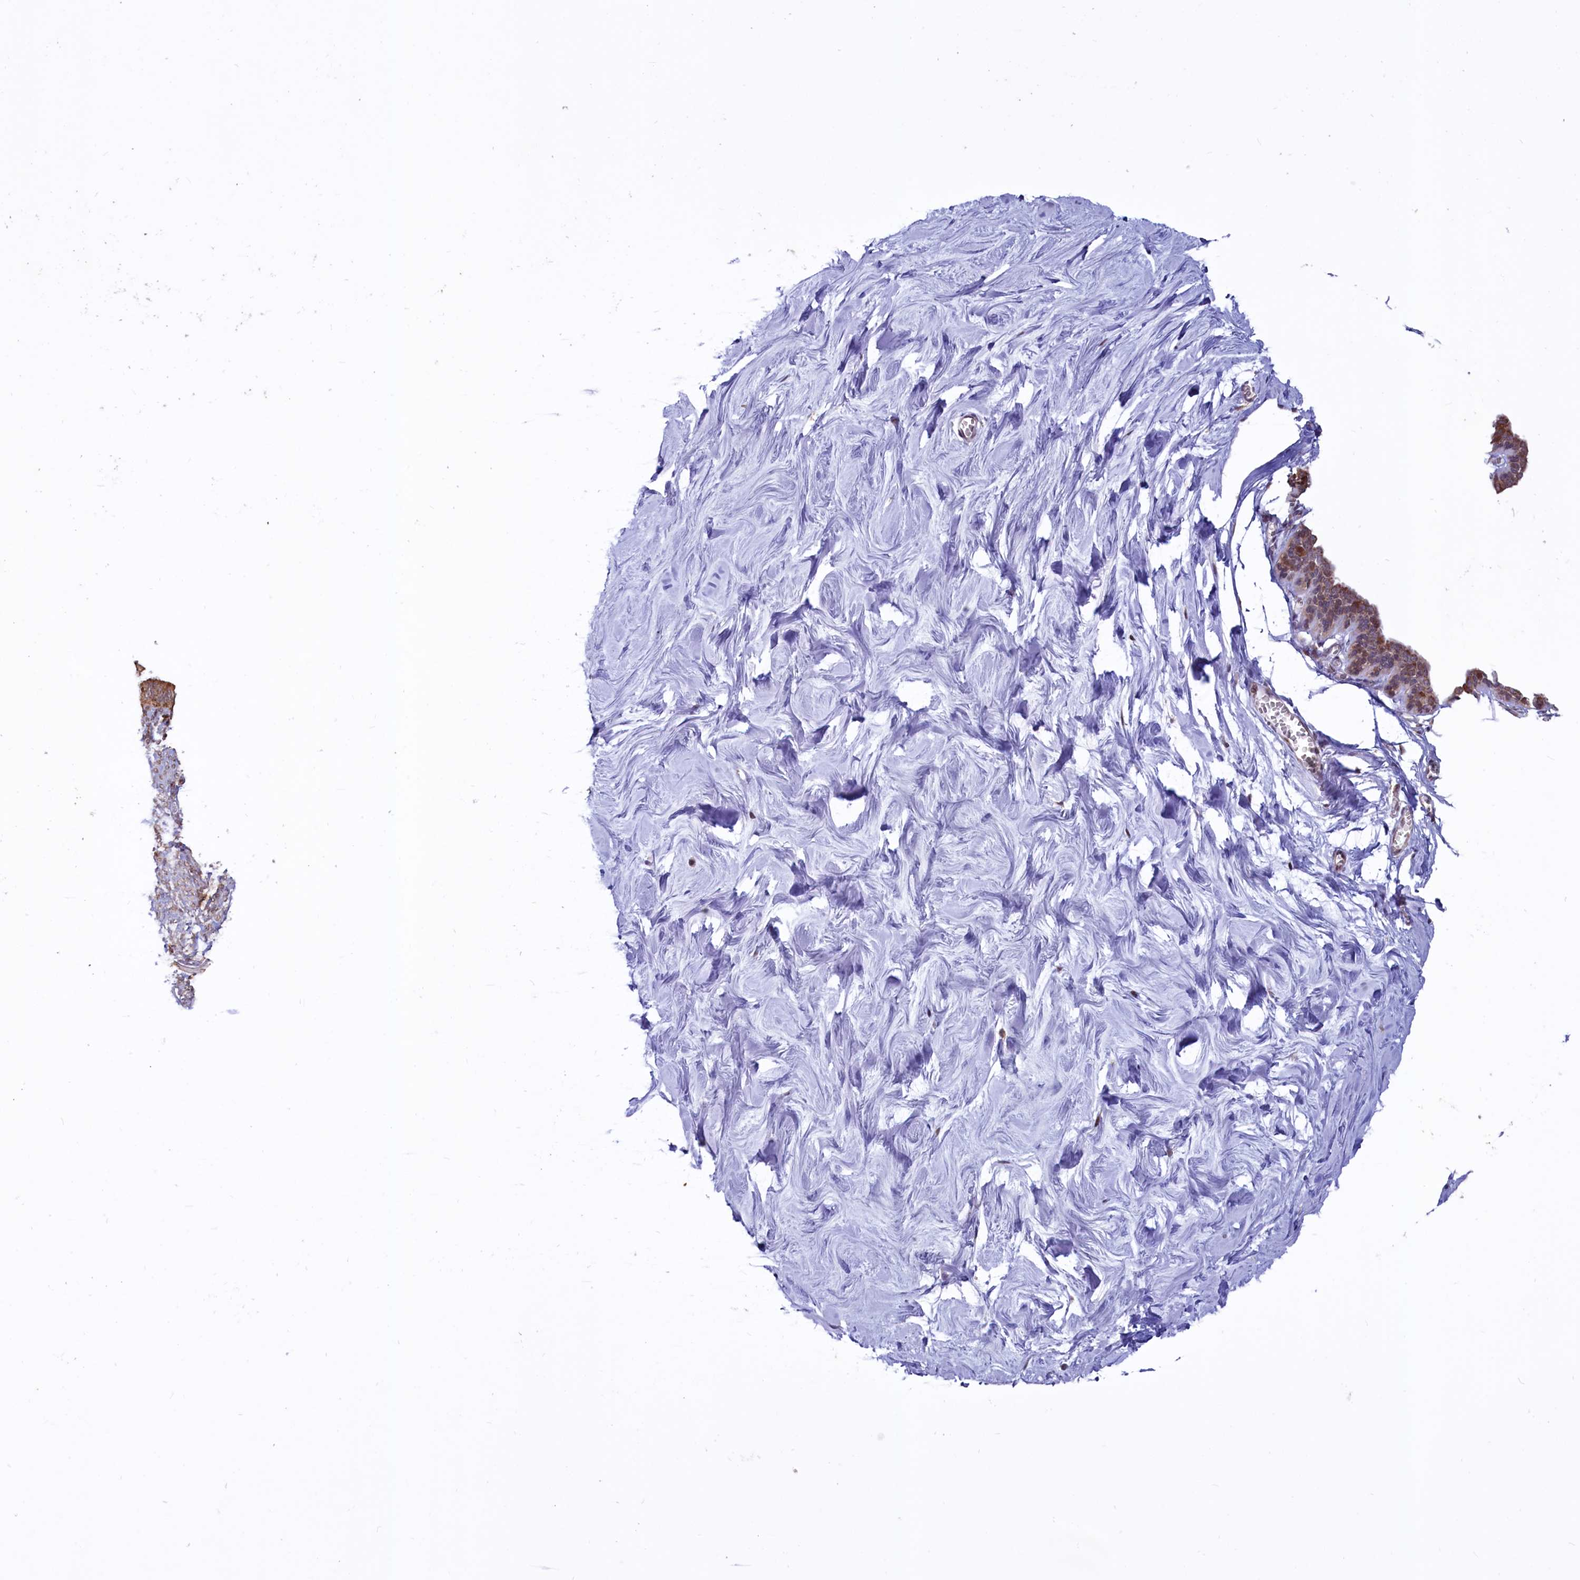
{"staining": {"intensity": "moderate", "quantity": "25%-75%", "location": "nuclear"}, "tissue": "breast", "cell_type": "Adipocytes", "image_type": "normal", "snomed": [{"axis": "morphology", "description": "Normal tissue, NOS"}, {"axis": "topography", "description": "Breast"}], "caption": "Immunohistochemical staining of unremarkable human breast shows moderate nuclear protein expression in about 25%-75% of adipocytes.", "gene": "PHC3", "patient": {"sex": "female", "age": 27}}